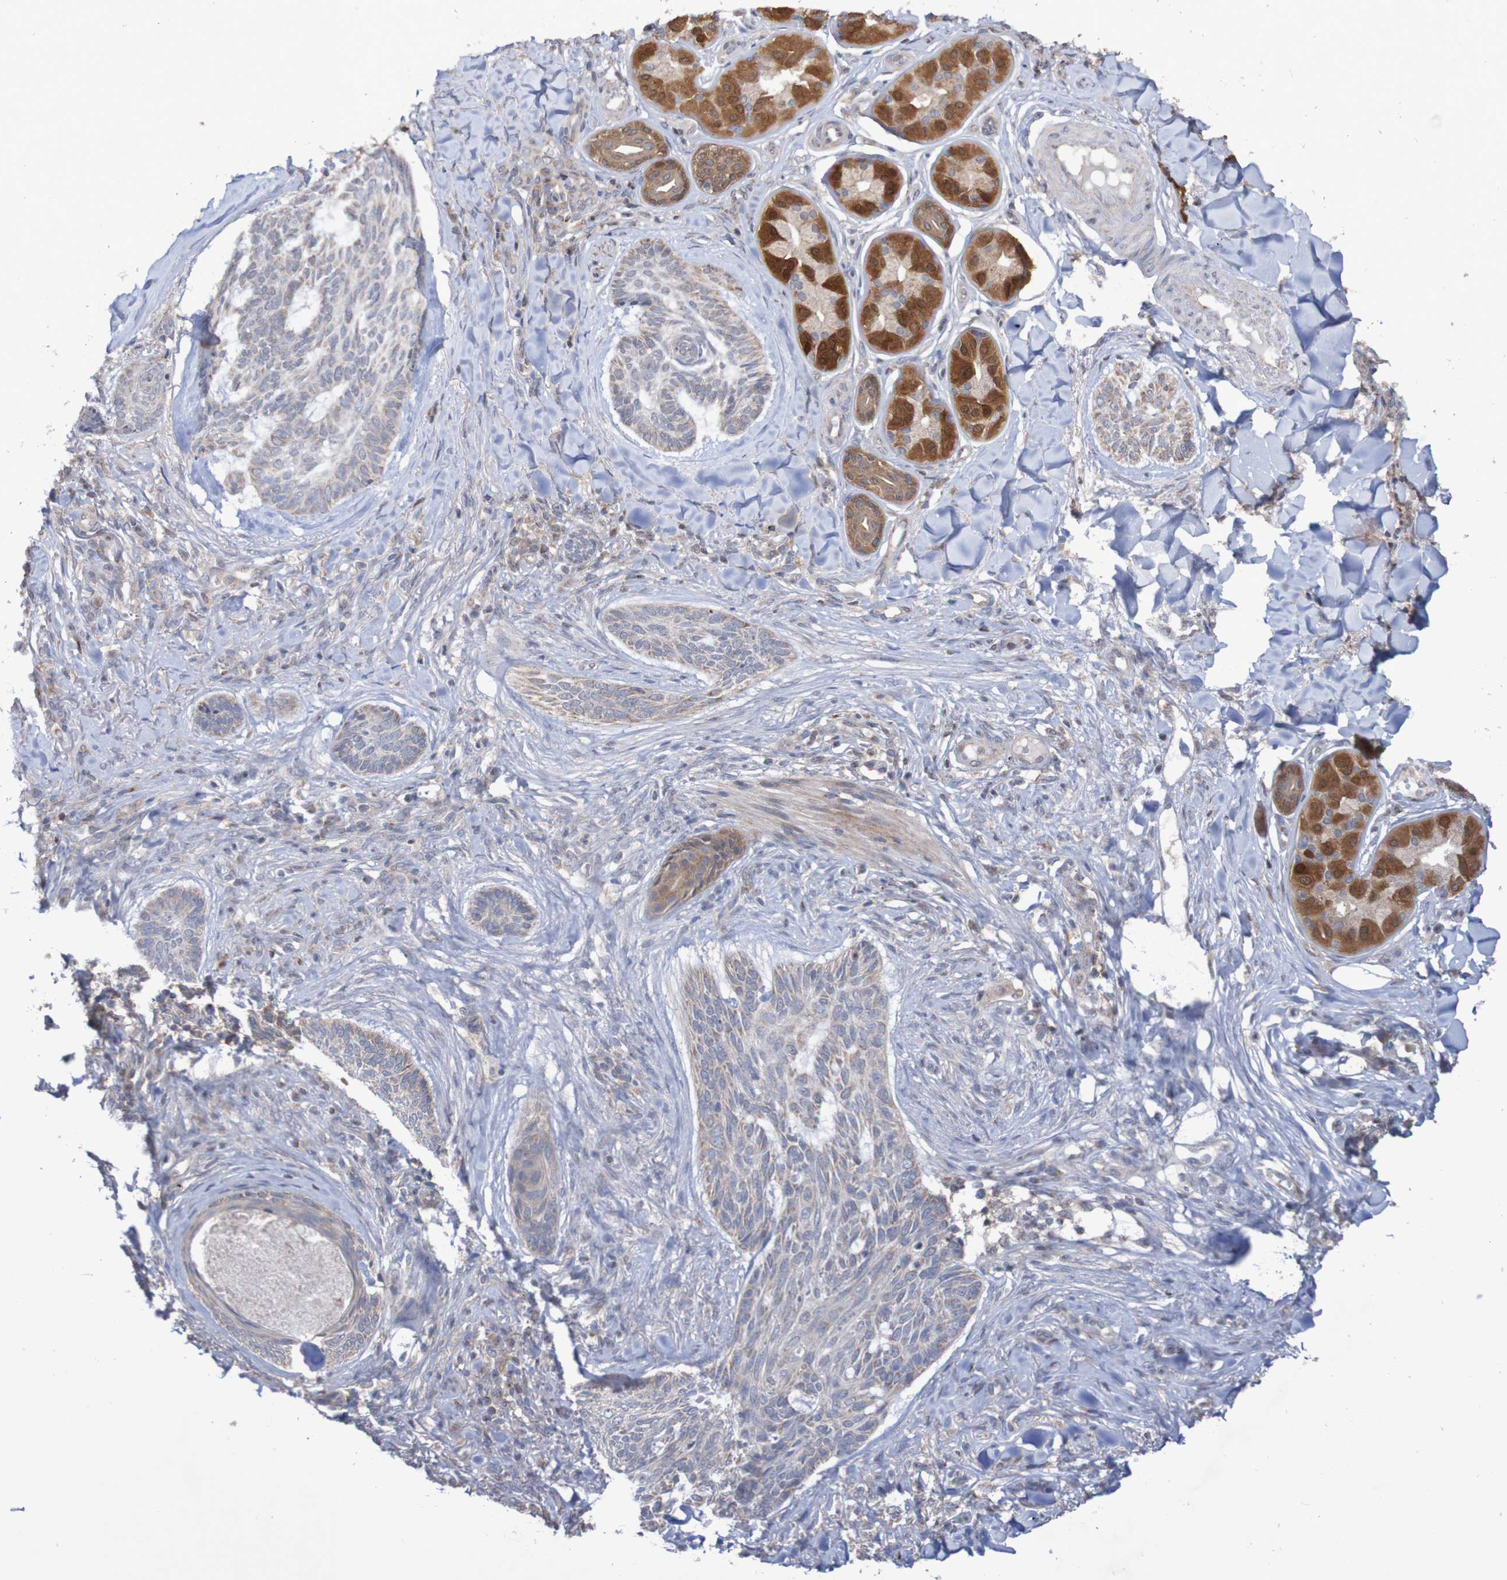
{"staining": {"intensity": "weak", "quantity": ">75%", "location": "cytoplasmic/membranous"}, "tissue": "skin cancer", "cell_type": "Tumor cells", "image_type": "cancer", "snomed": [{"axis": "morphology", "description": "Basal cell carcinoma"}, {"axis": "topography", "description": "Skin"}], "caption": "Brown immunohistochemical staining in skin cancer displays weak cytoplasmic/membranous staining in approximately >75% of tumor cells. Using DAB (brown) and hematoxylin (blue) stains, captured at high magnification using brightfield microscopy.", "gene": "C3orf18", "patient": {"sex": "male", "age": 43}}